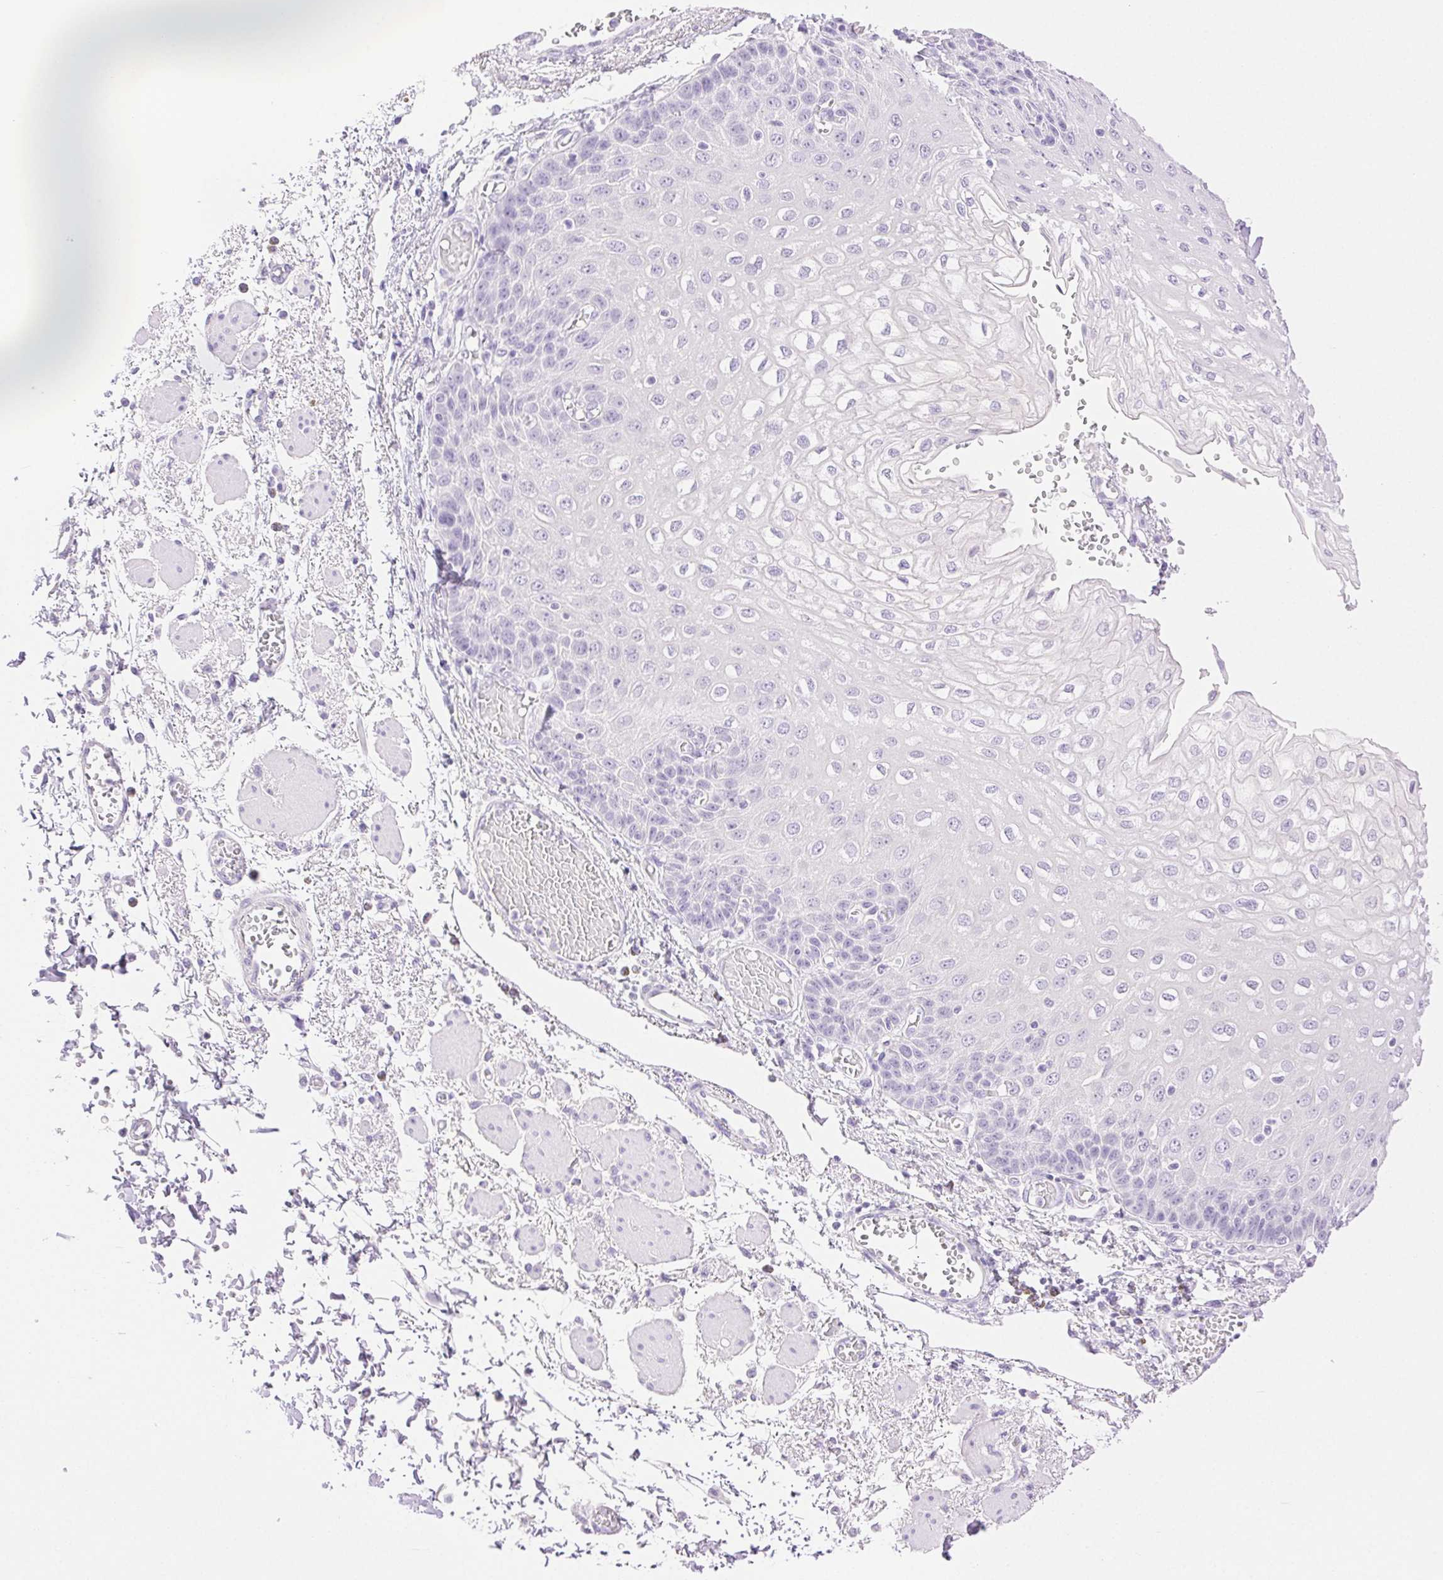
{"staining": {"intensity": "negative", "quantity": "none", "location": "none"}, "tissue": "esophagus", "cell_type": "Squamous epithelial cells", "image_type": "normal", "snomed": [{"axis": "morphology", "description": "Normal tissue, NOS"}, {"axis": "morphology", "description": "Adenocarcinoma, NOS"}, {"axis": "topography", "description": "Esophagus"}], "caption": "IHC of unremarkable human esophagus reveals no staining in squamous epithelial cells. (Brightfield microscopy of DAB immunohistochemistry at high magnification).", "gene": "SPACA4", "patient": {"sex": "male", "age": 81}}